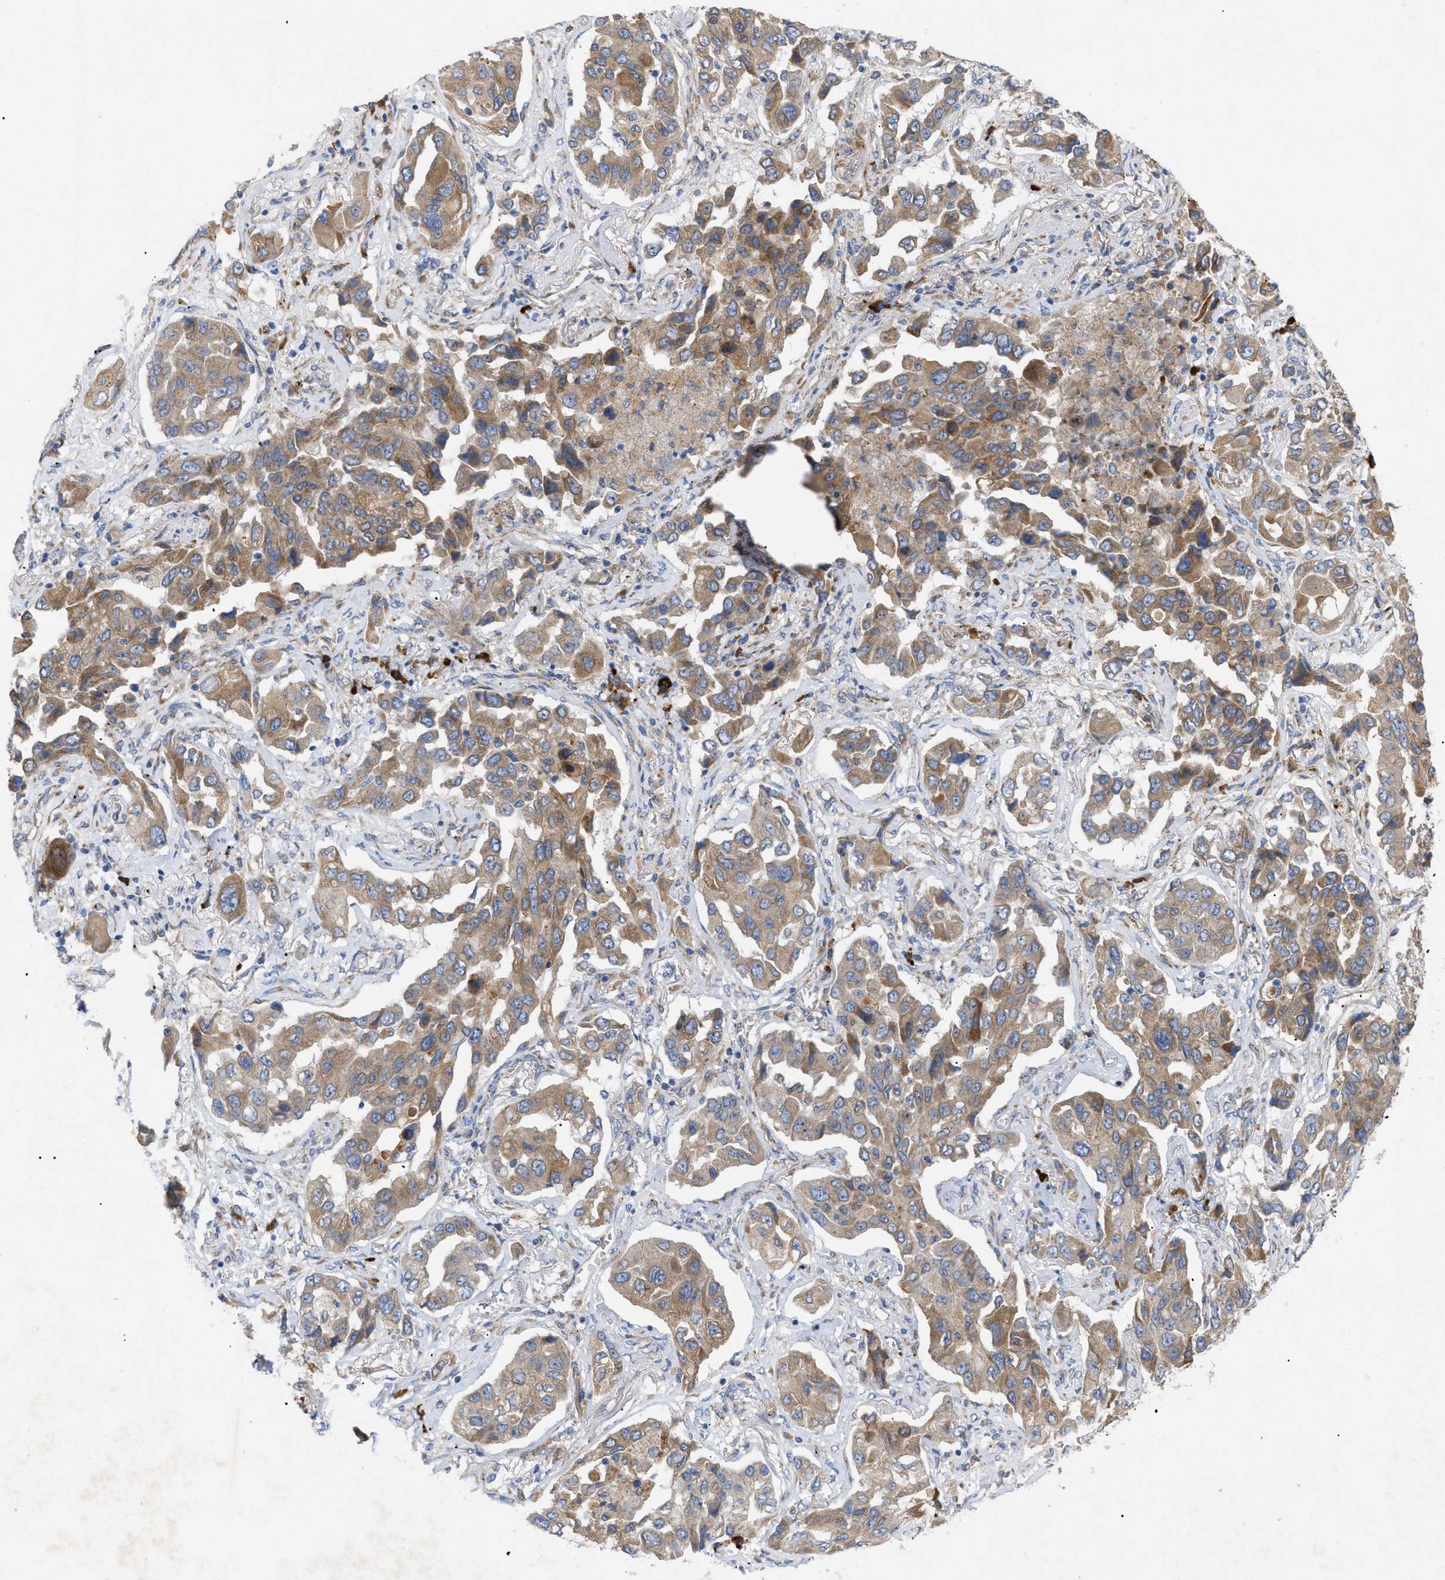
{"staining": {"intensity": "moderate", "quantity": ">75%", "location": "cytoplasmic/membranous"}, "tissue": "lung cancer", "cell_type": "Tumor cells", "image_type": "cancer", "snomed": [{"axis": "morphology", "description": "Adenocarcinoma, NOS"}, {"axis": "topography", "description": "Lung"}], "caption": "This image reveals lung cancer stained with immunohistochemistry (IHC) to label a protein in brown. The cytoplasmic/membranous of tumor cells show moderate positivity for the protein. Nuclei are counter-stained blue.", "gene": "SLC50A1", "patient": {"sex": "female", "age": 65}}